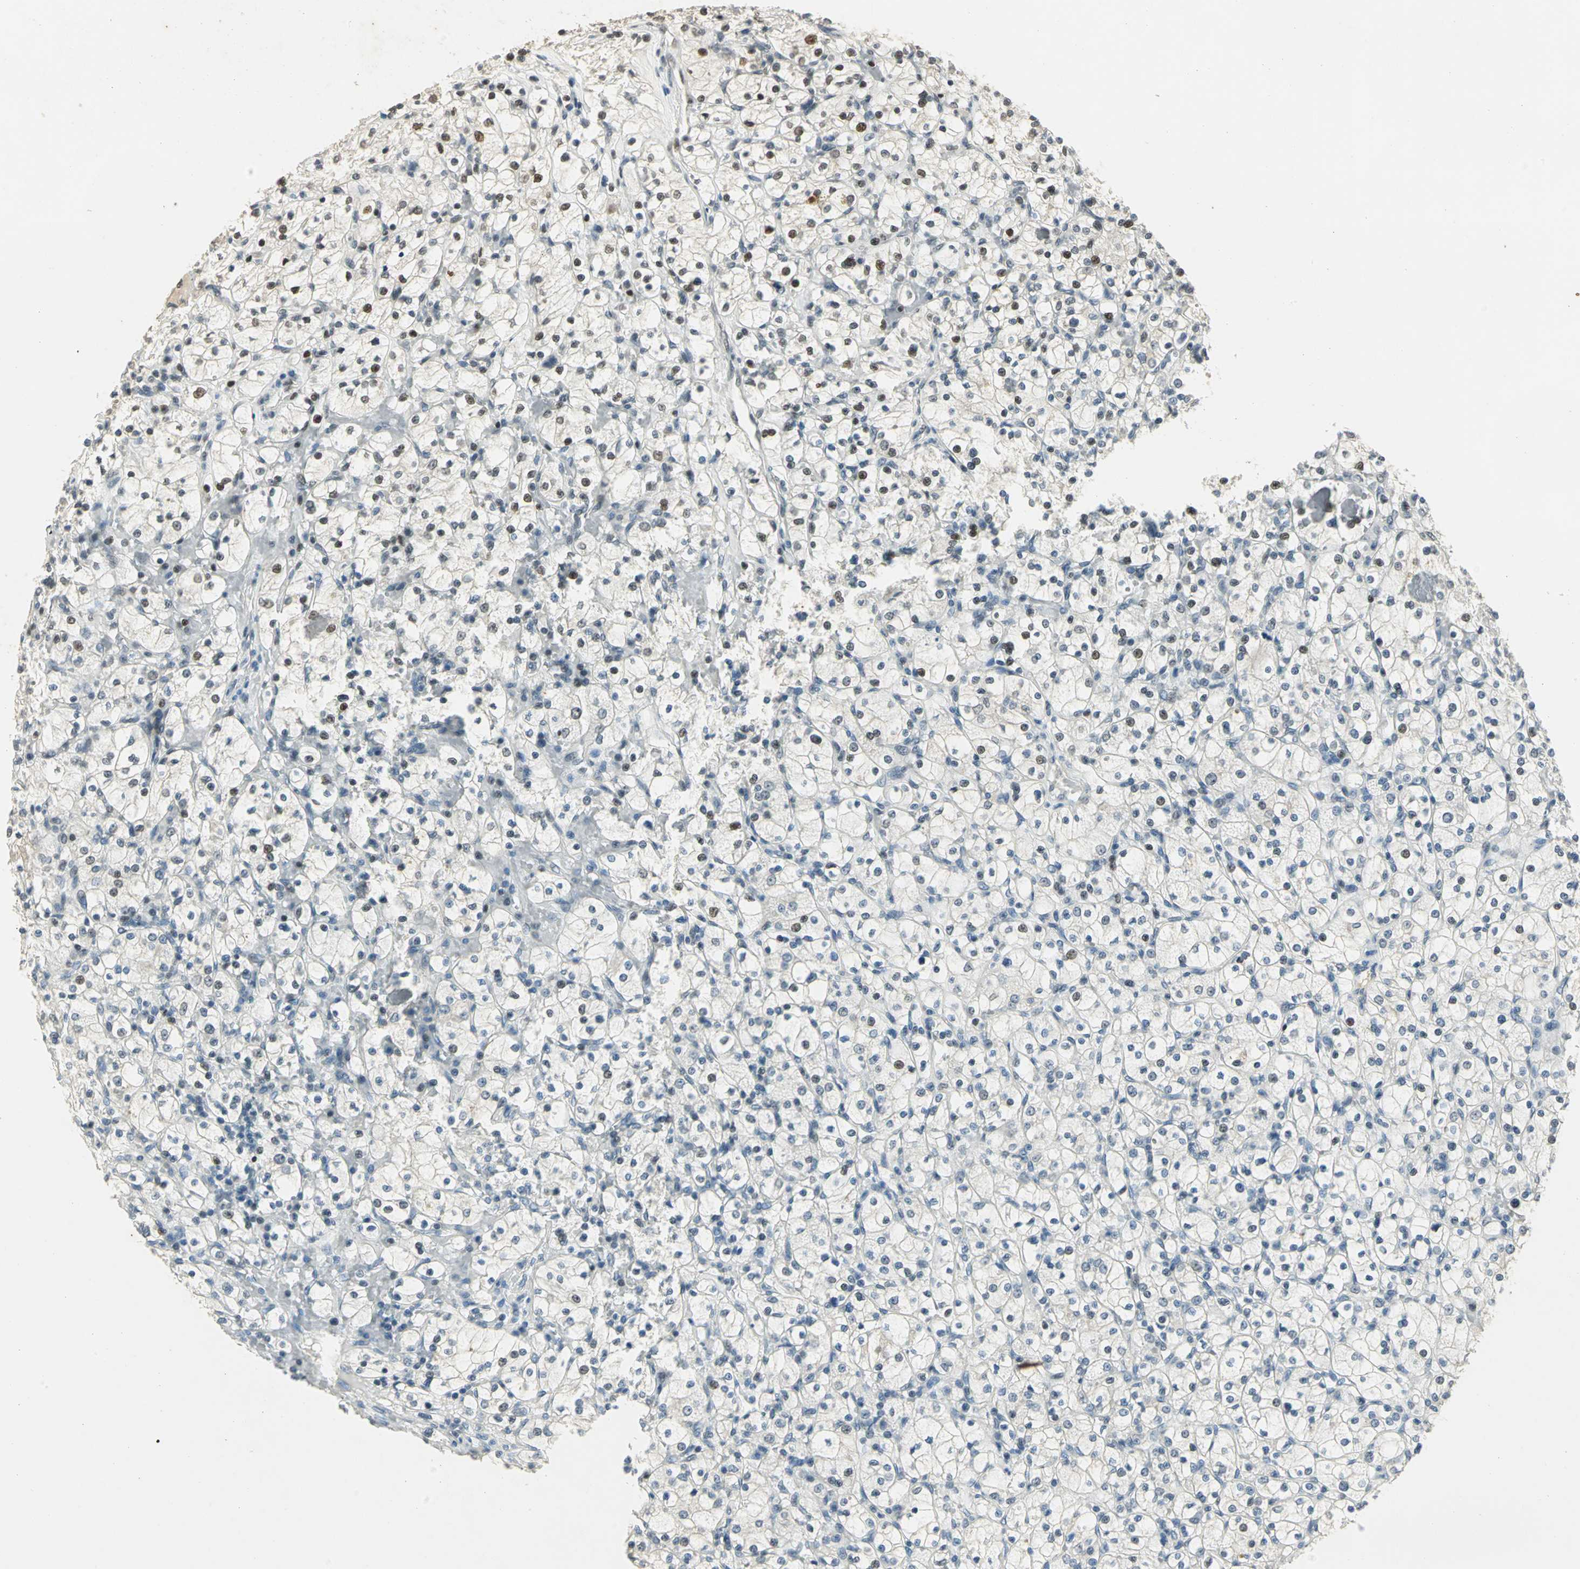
{"staining": {"intensity": "moderate", "quantity": "<25%", "location": "nuclear"}, "tissue": "renal cancer", "cell_type": "Tumor cells", "image_type": "cancer", "snomed": [{"axis": "morphology", "description": "Adenocarcinoma, NOS"}, {"axis": "topography", "description": "Kidney"}], "caption": "Immunohistochemical staining of human renal cancer shows low levels of moderate nuclear positivity in about <25% of tumor cells. The staining was performed using DAB (3,3'-diaminobenzidine), with brown indicating positive protein expression. Nuclei are stained blue with hematoxylin.", "gene": "AK6", "patient": {"sex": "female", "age": 83}}